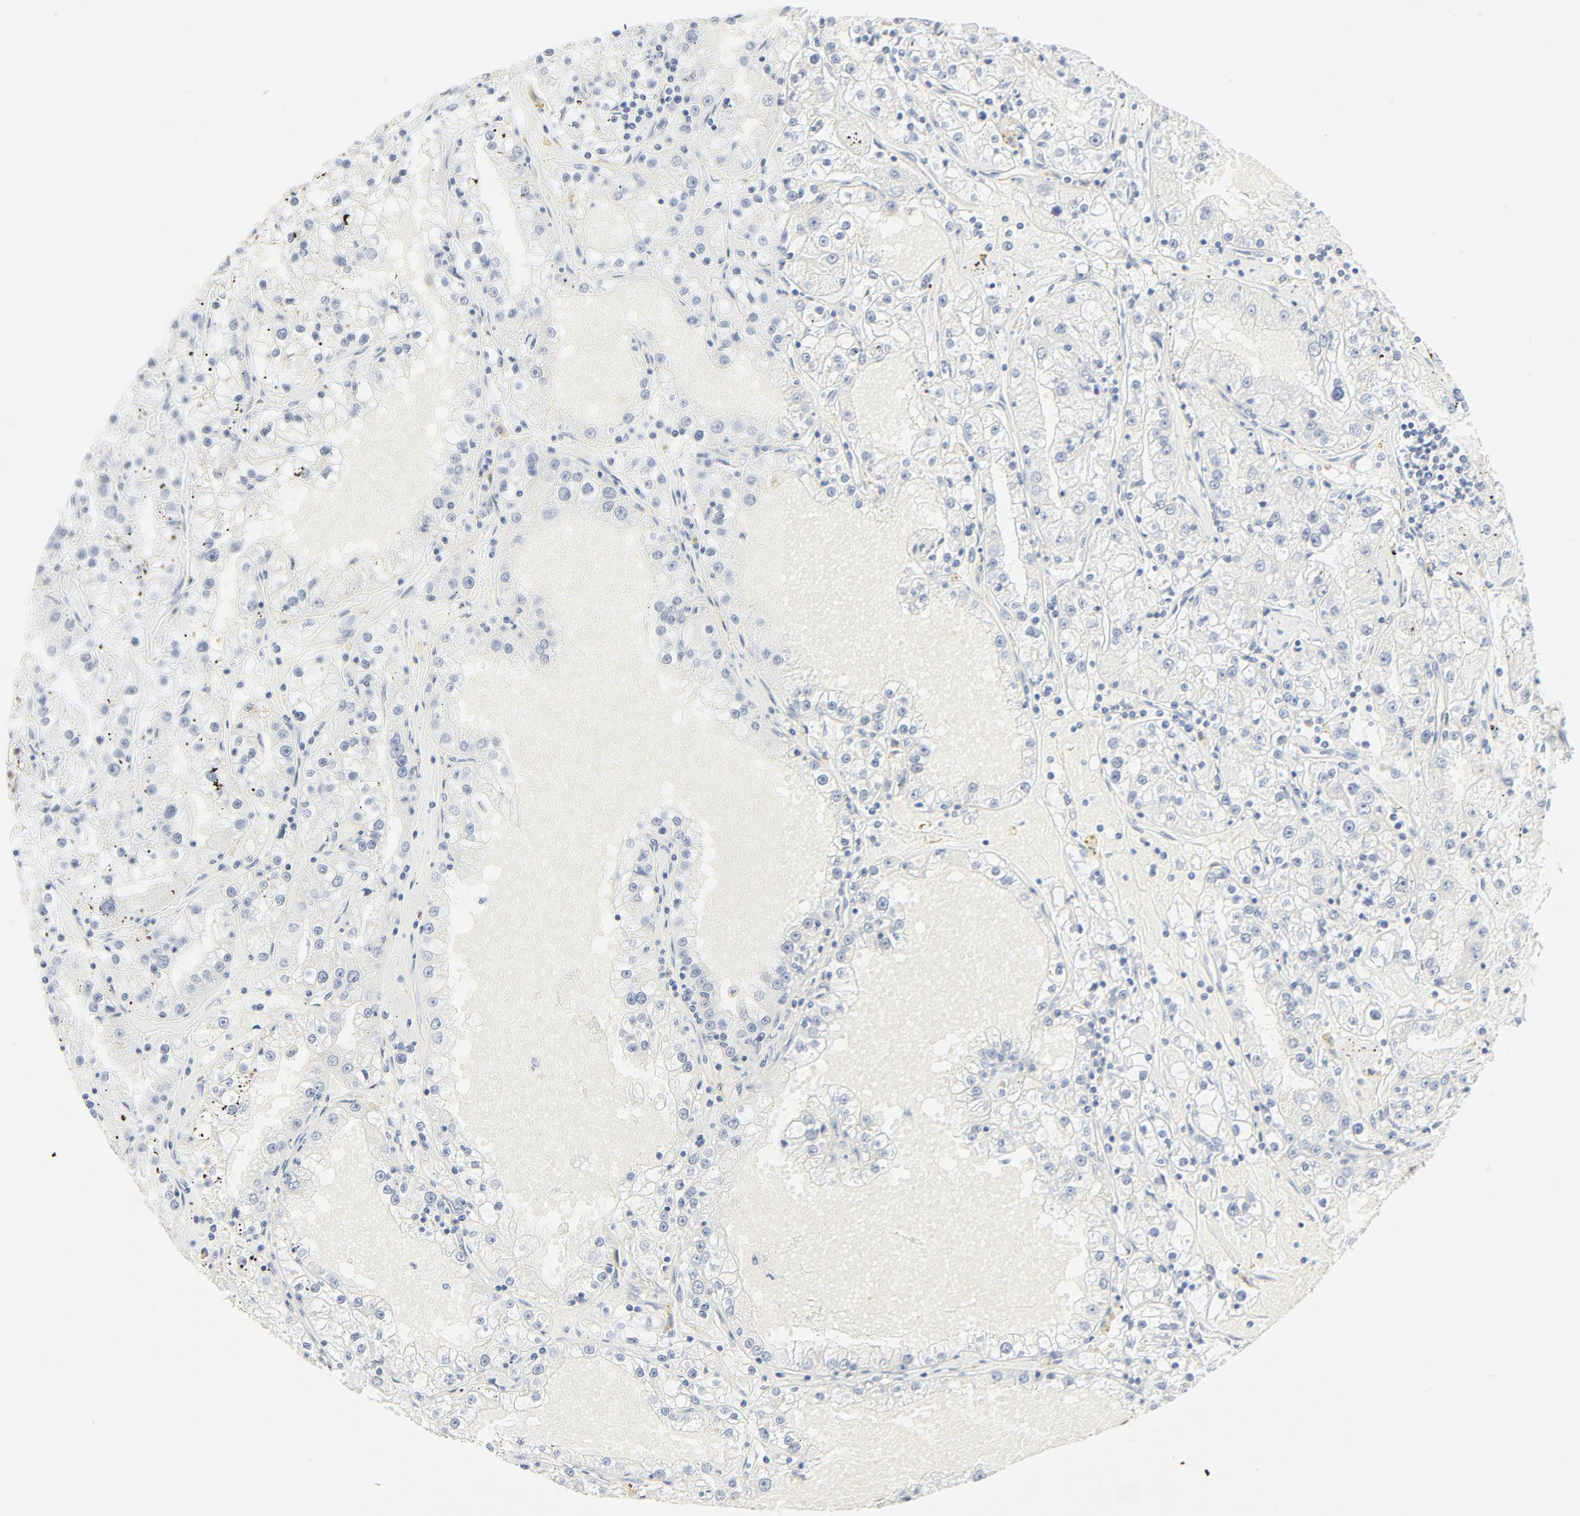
{"staining": {"intensity": "negative", "quantity": "none", "location": "none"}, "tissue": "renal cancer", "cell_type": "Tumor cells", "image_type": "cancer", "snomed": [{"axis": "morphology", "description": "Adenocarcinoma, NOS"}, {"axis": "topography", "description": "Kidney"}], "caption": "A histopathology image of human adenocarcinoma (renal) is negative for staining in tumor cells.", "gene": "GTF2H1", "patient": {"sex": "male", "age": 56}}